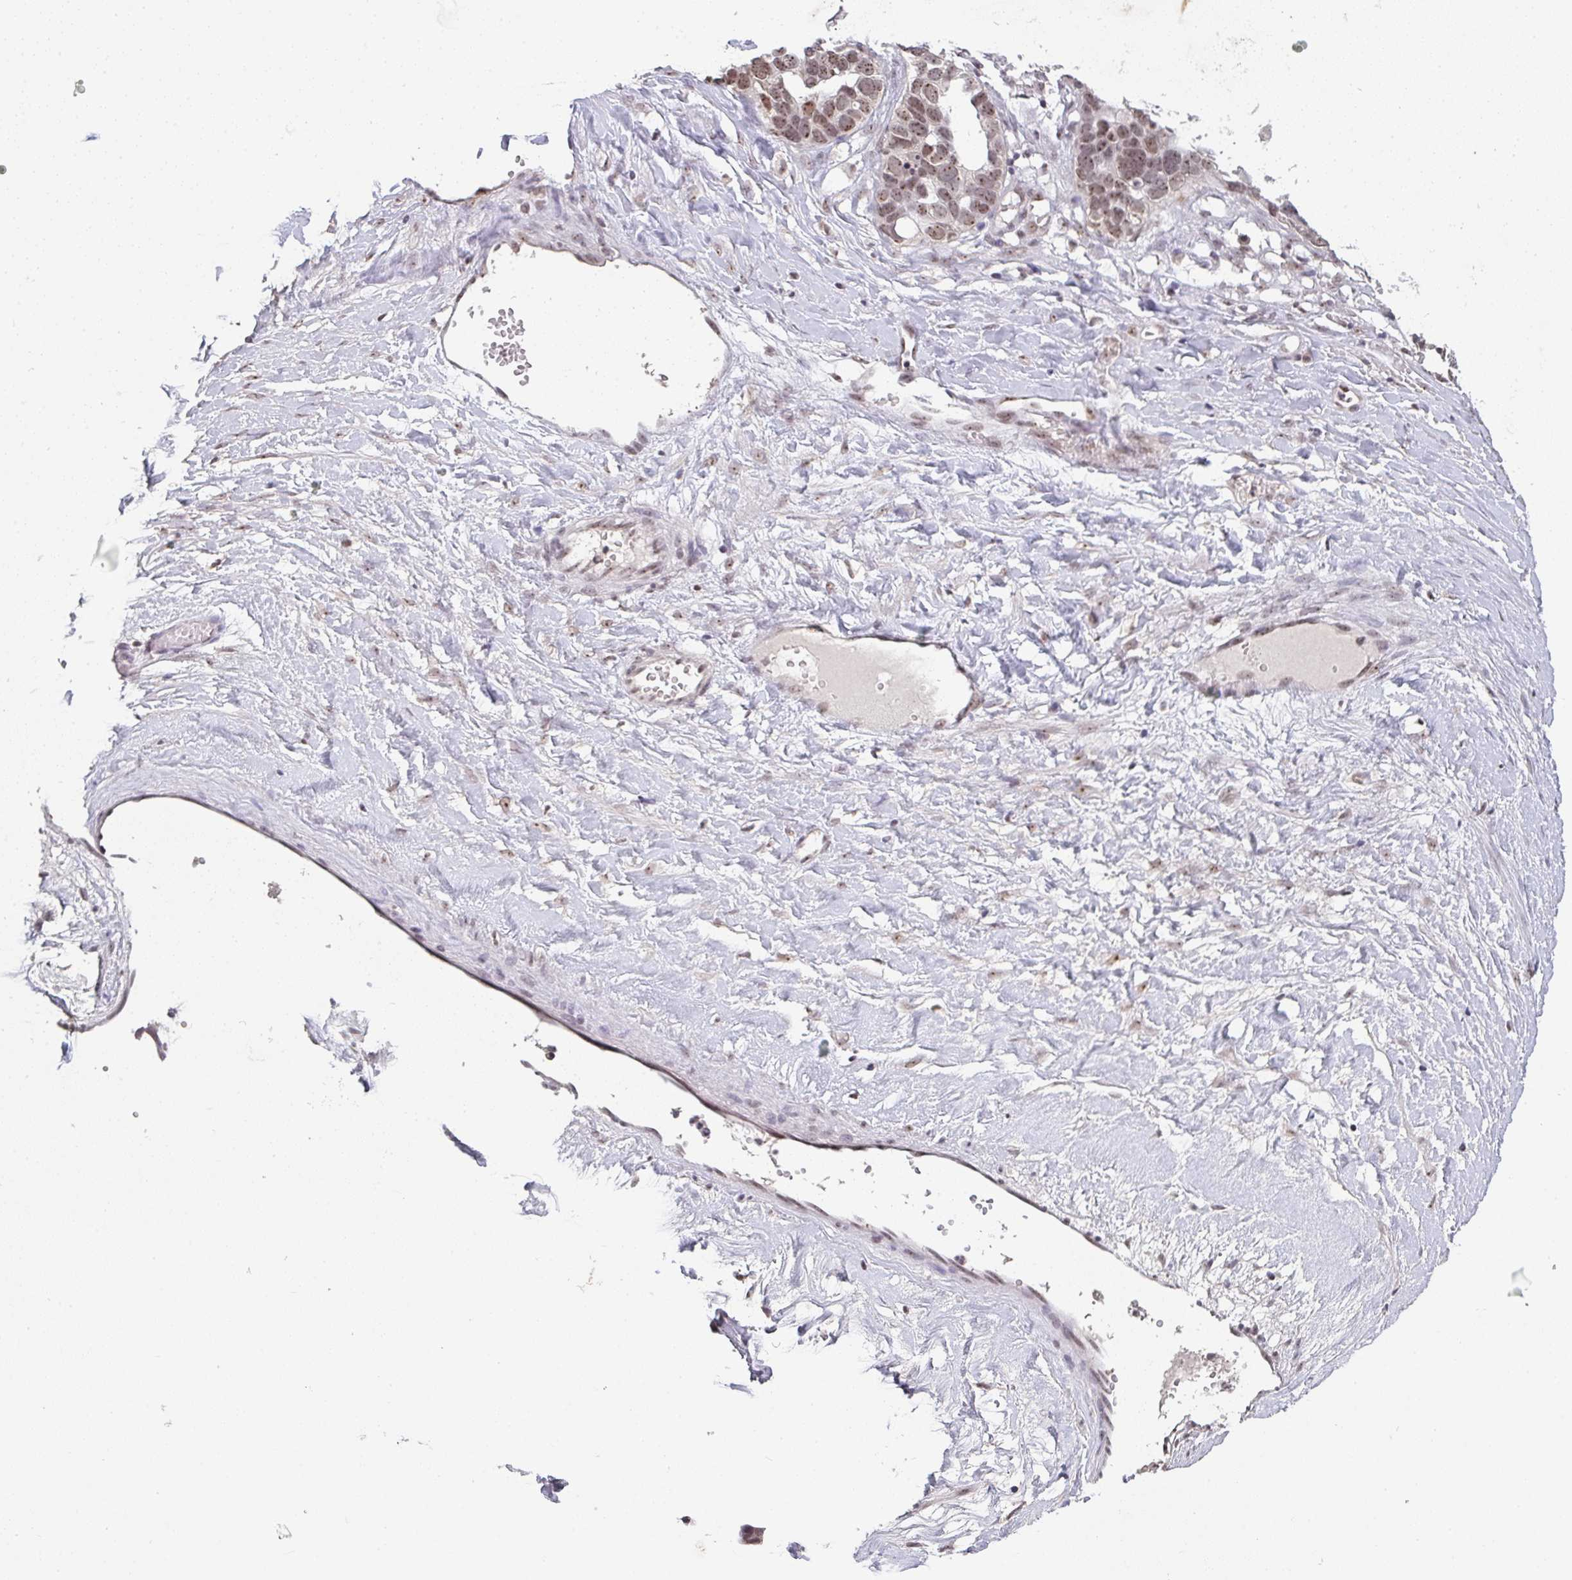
{"staining": {"intensity": "moderate", "quantity": ">75%", "location": "nuclear"}, "tissue": "ovarian cancer", "cell_type": "Tumor cells", "image_type": "cancer", "snomed": [{"axis": "morphology", "description": "Cystadenocarcinoma, serous, NOS"}, {"axis": "topography", "description": "Ovary"}], "caption": "Immunohistochemistry (IHC) micrograph of serous cystadenocarcinoma (ovarian) stained for a protein (brown), which demonstrates medium levels of moderate nuclear staining in approximately >75% of tumor cells.", "gene": "DKC1", "patient": {"sex": "female", "age": 54}}